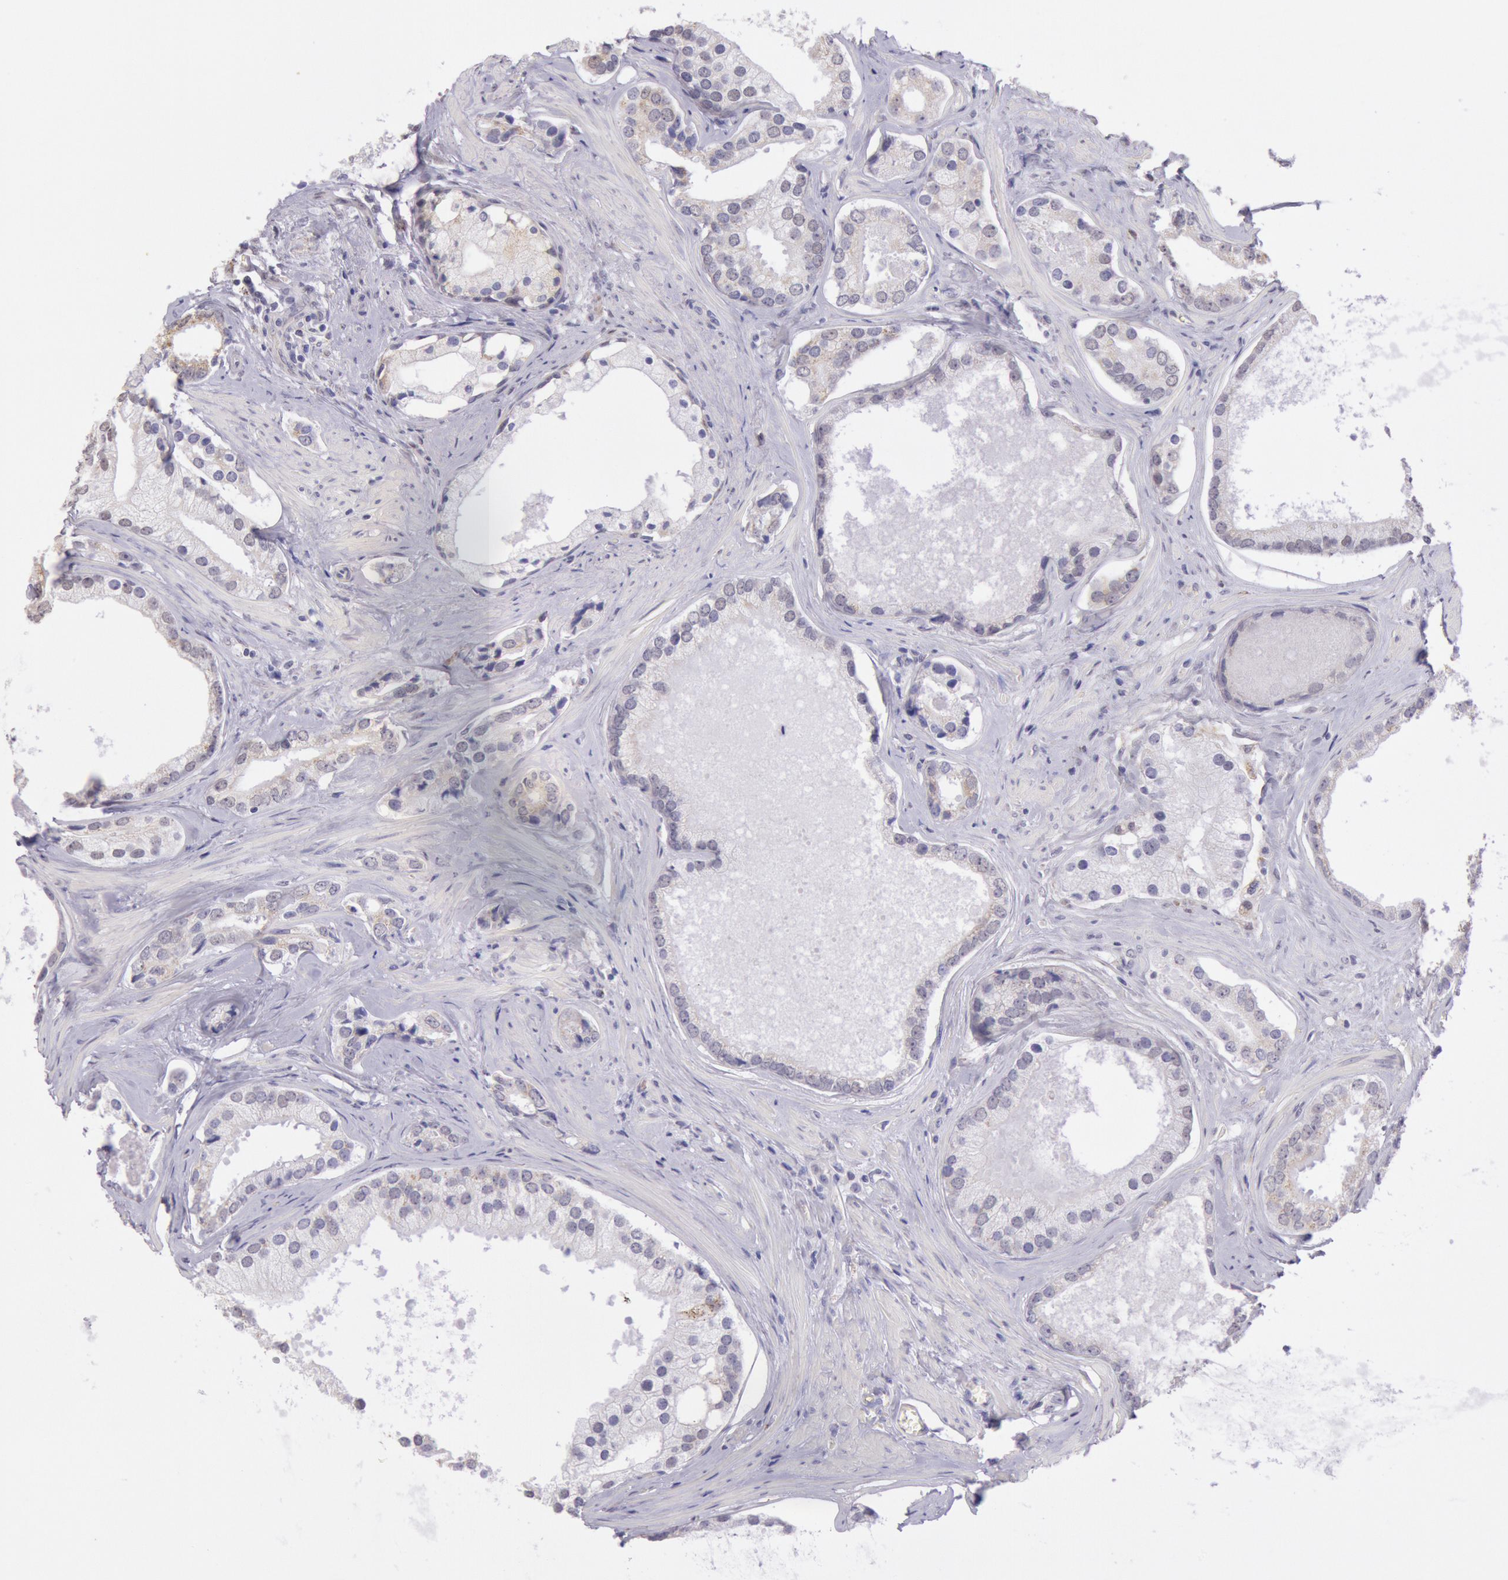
{"staining": {"intensity": "weak", "quantity": "25%-75%", "location": "cytoplasmic/membranous"}, "tissue": "prostate cancer", "cell_type": "Tumor cells", "image_type": "cancer", "snomed": [{"axis": "morphology", "description": "Adenocarcinoma, Medium grade"}, {"axis": "topography", "description": "Prostate"}], "caption": "Protein expression analysis of human adenocarcinoma (medium-grade) (prostate) reveals weak cytoplasmic/membranous positivity in about 25%-75% of tumor cells. (Stains: DAB in brown, nuclei in blue, Microscopy: brightfield microscopy at high magnification).", "gene": "FRMD6", "patient": {"sex": "male", "age": 70}}